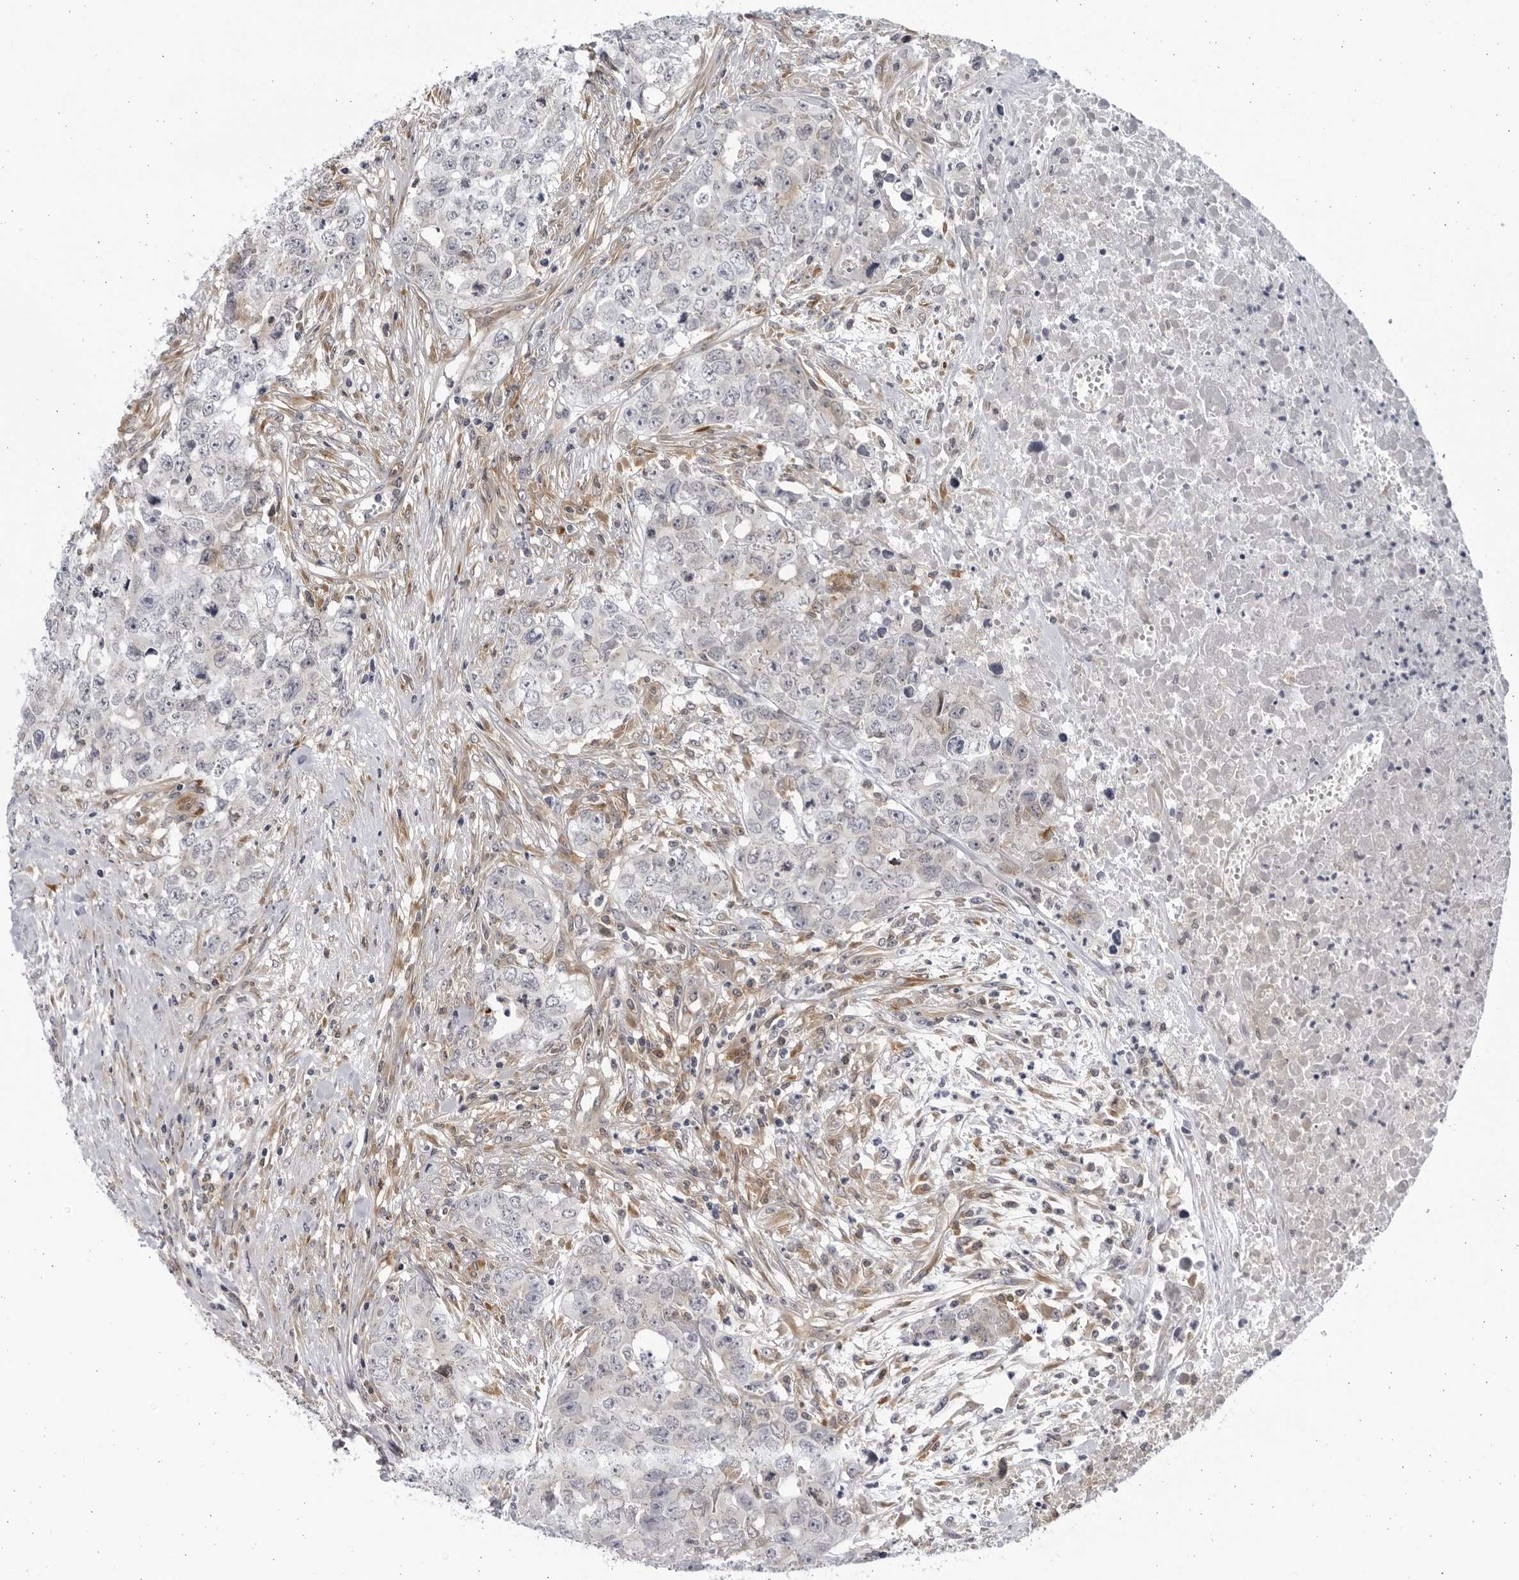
{"staining": {"intensity": "negative", "quantity": "none", "location": "none"}, "tissue": "testis cancer", "cell_type": "Tumor cells", "image_type": "cancer", "snomed": [{"axis": "morphology", "description": "Carcinoma, Embryonal, NOS"}, {"axis": "topography", "description": "Testis"}], "caption": "Testis cancer (embryonal carcinoma) stained for a protein using immunohistochemistry (IHC) exhibits no expression tumor cells.", "gene": "BMP2K", "patient": {"sex": "male", "age": 28}}